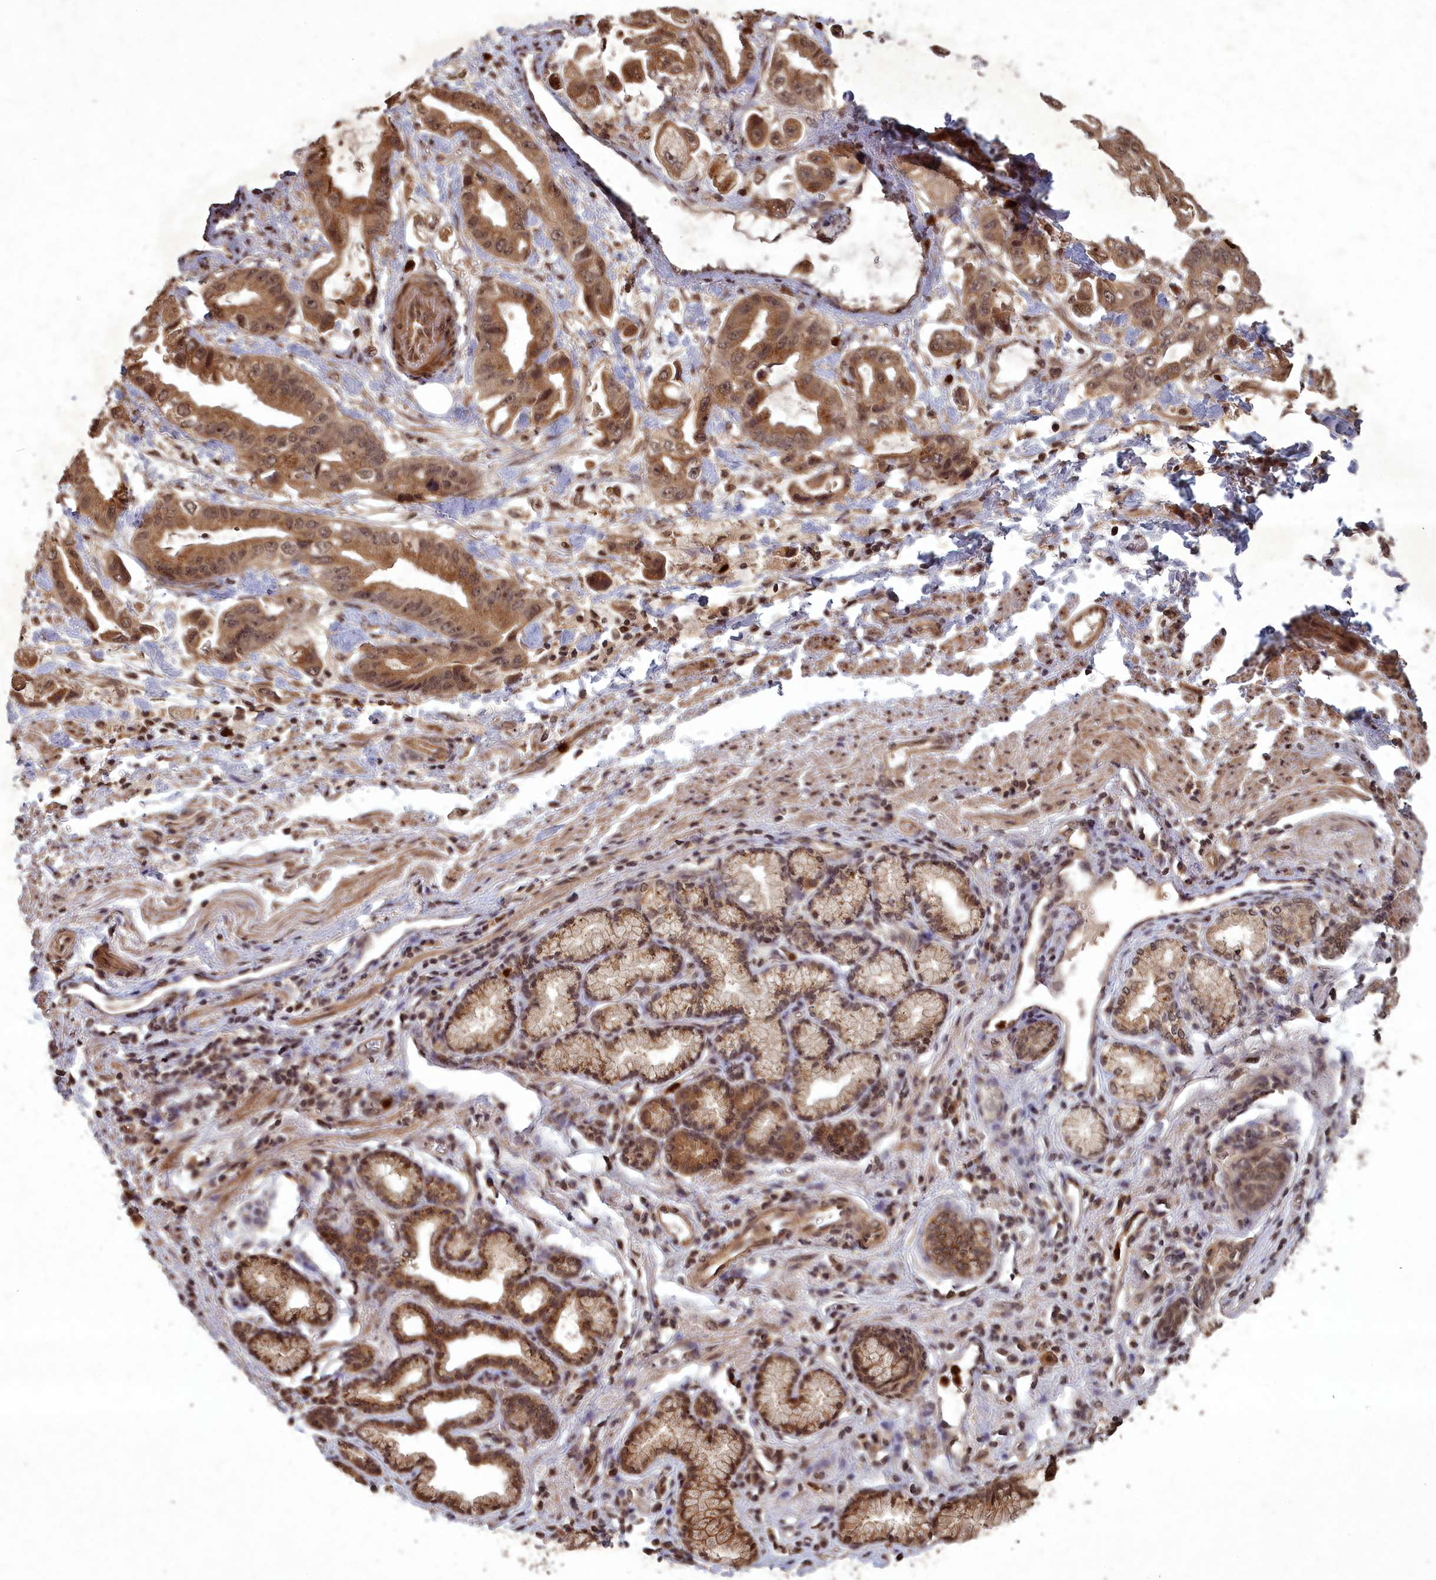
{"staining": {"intensity": "moderate", "quantity": ">75%", "location": "cytoplasmic/membranous"}, "tissue": "stomach cancer", "cell_type": "Tumor cells", "image_type": "cancer", "snomed": [{"axis": "morphology", "description": "Adenocarcinoma, NOS"}, {"axis": "topography", "description": "Stomach"}], "caption": "There is medium levels of moderate cytoplasmic/membranous expression in tumor cells of stomach adenocarcinoma, as demonstrated by immunohistochemical staining (brown color).", "gene": "SRMS", "patient": {"sex": "male", "age": 62}}